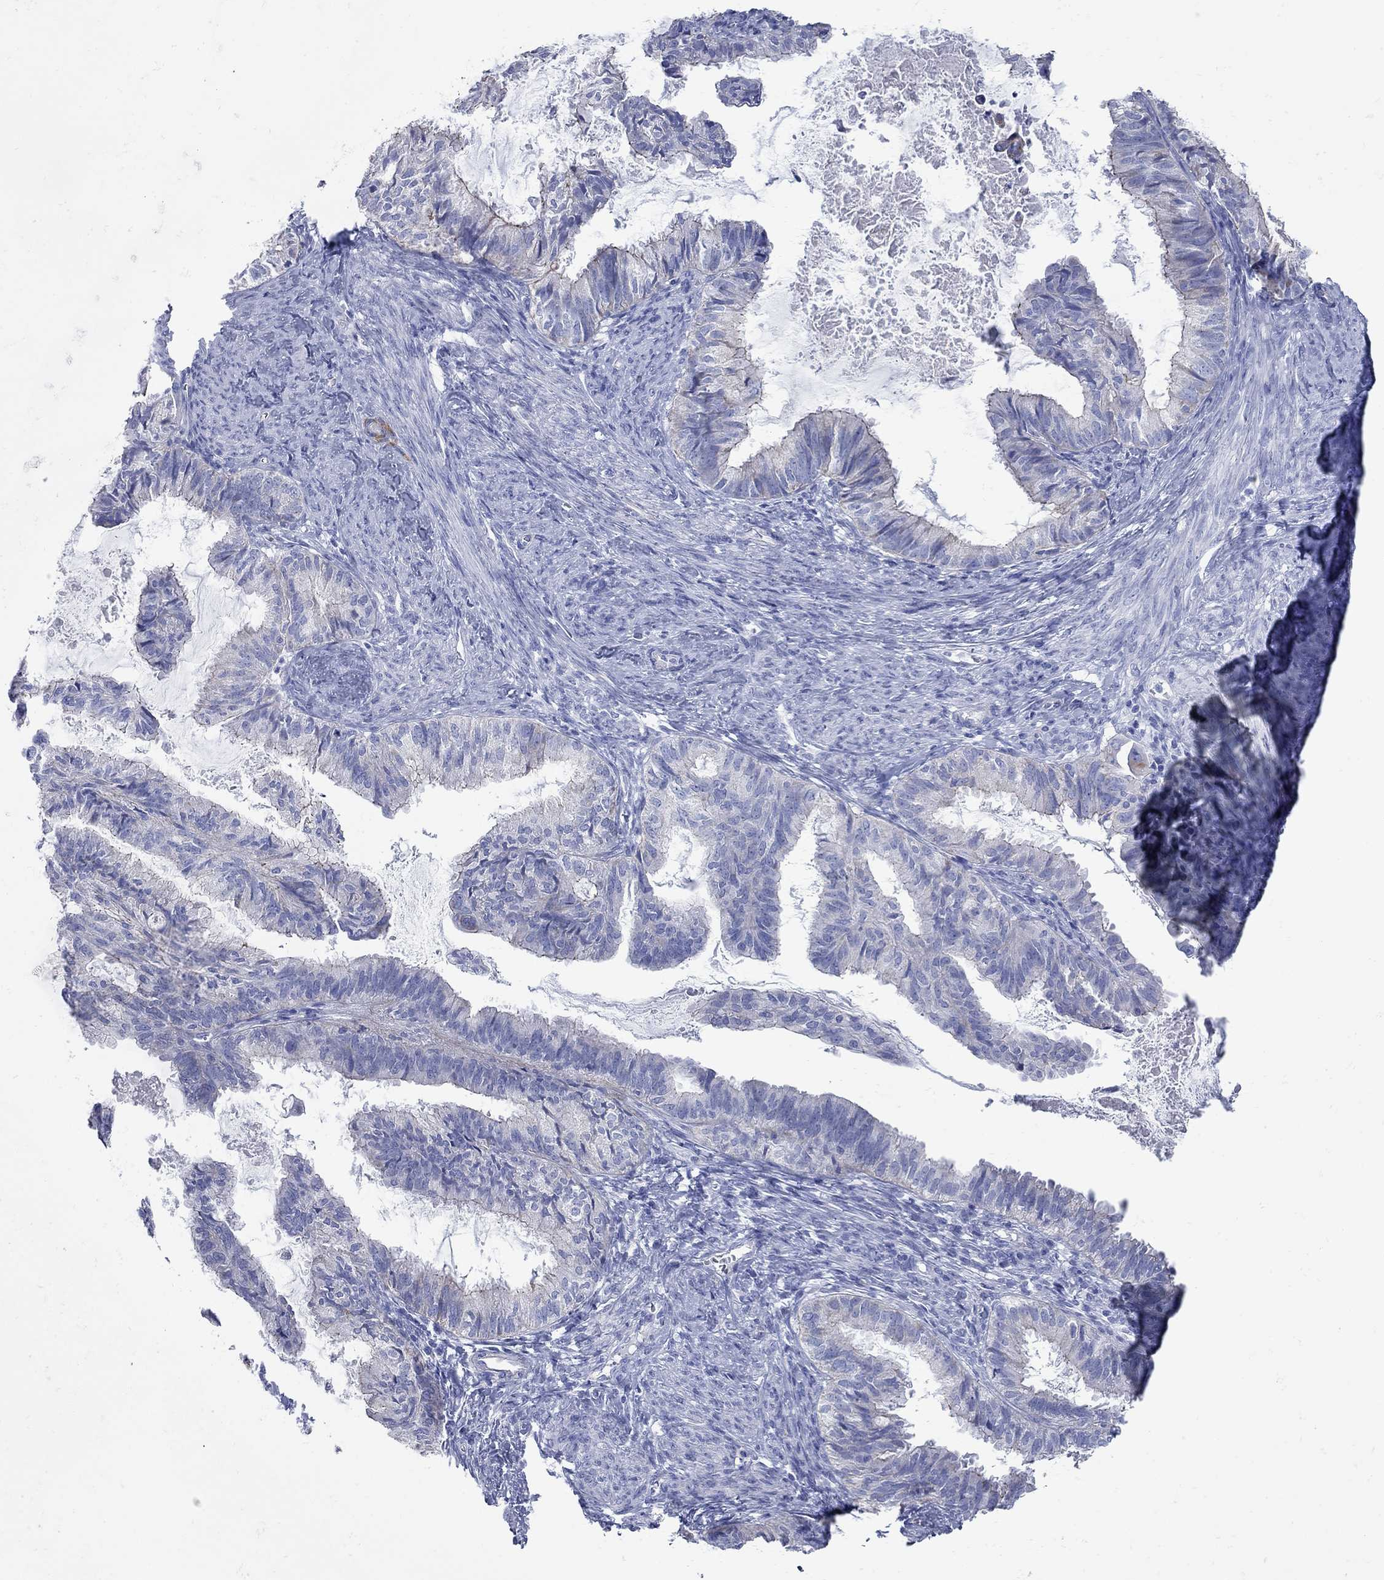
{"staining": {"intensity": "moderate", "quantity": "<25%", "location": "cytoplasmic/membranous"}, "tissue": "endometrial cancer", "cell_type": "Tumor cells", "image_type": "cancer", "snomed": [{"axis": "morphology", "description": "Adenocarcinoma, NOS"}, {"axis": "topography", "description": "Endometrium"}], "caption": "Moderate cytoplasmic/membranous protein staining is present in about <25% of tumor cells in endometrial cancer (adenocarcinoma).", "gene": "PDZD3", "patient": {"sex": "female", "age": 86}}